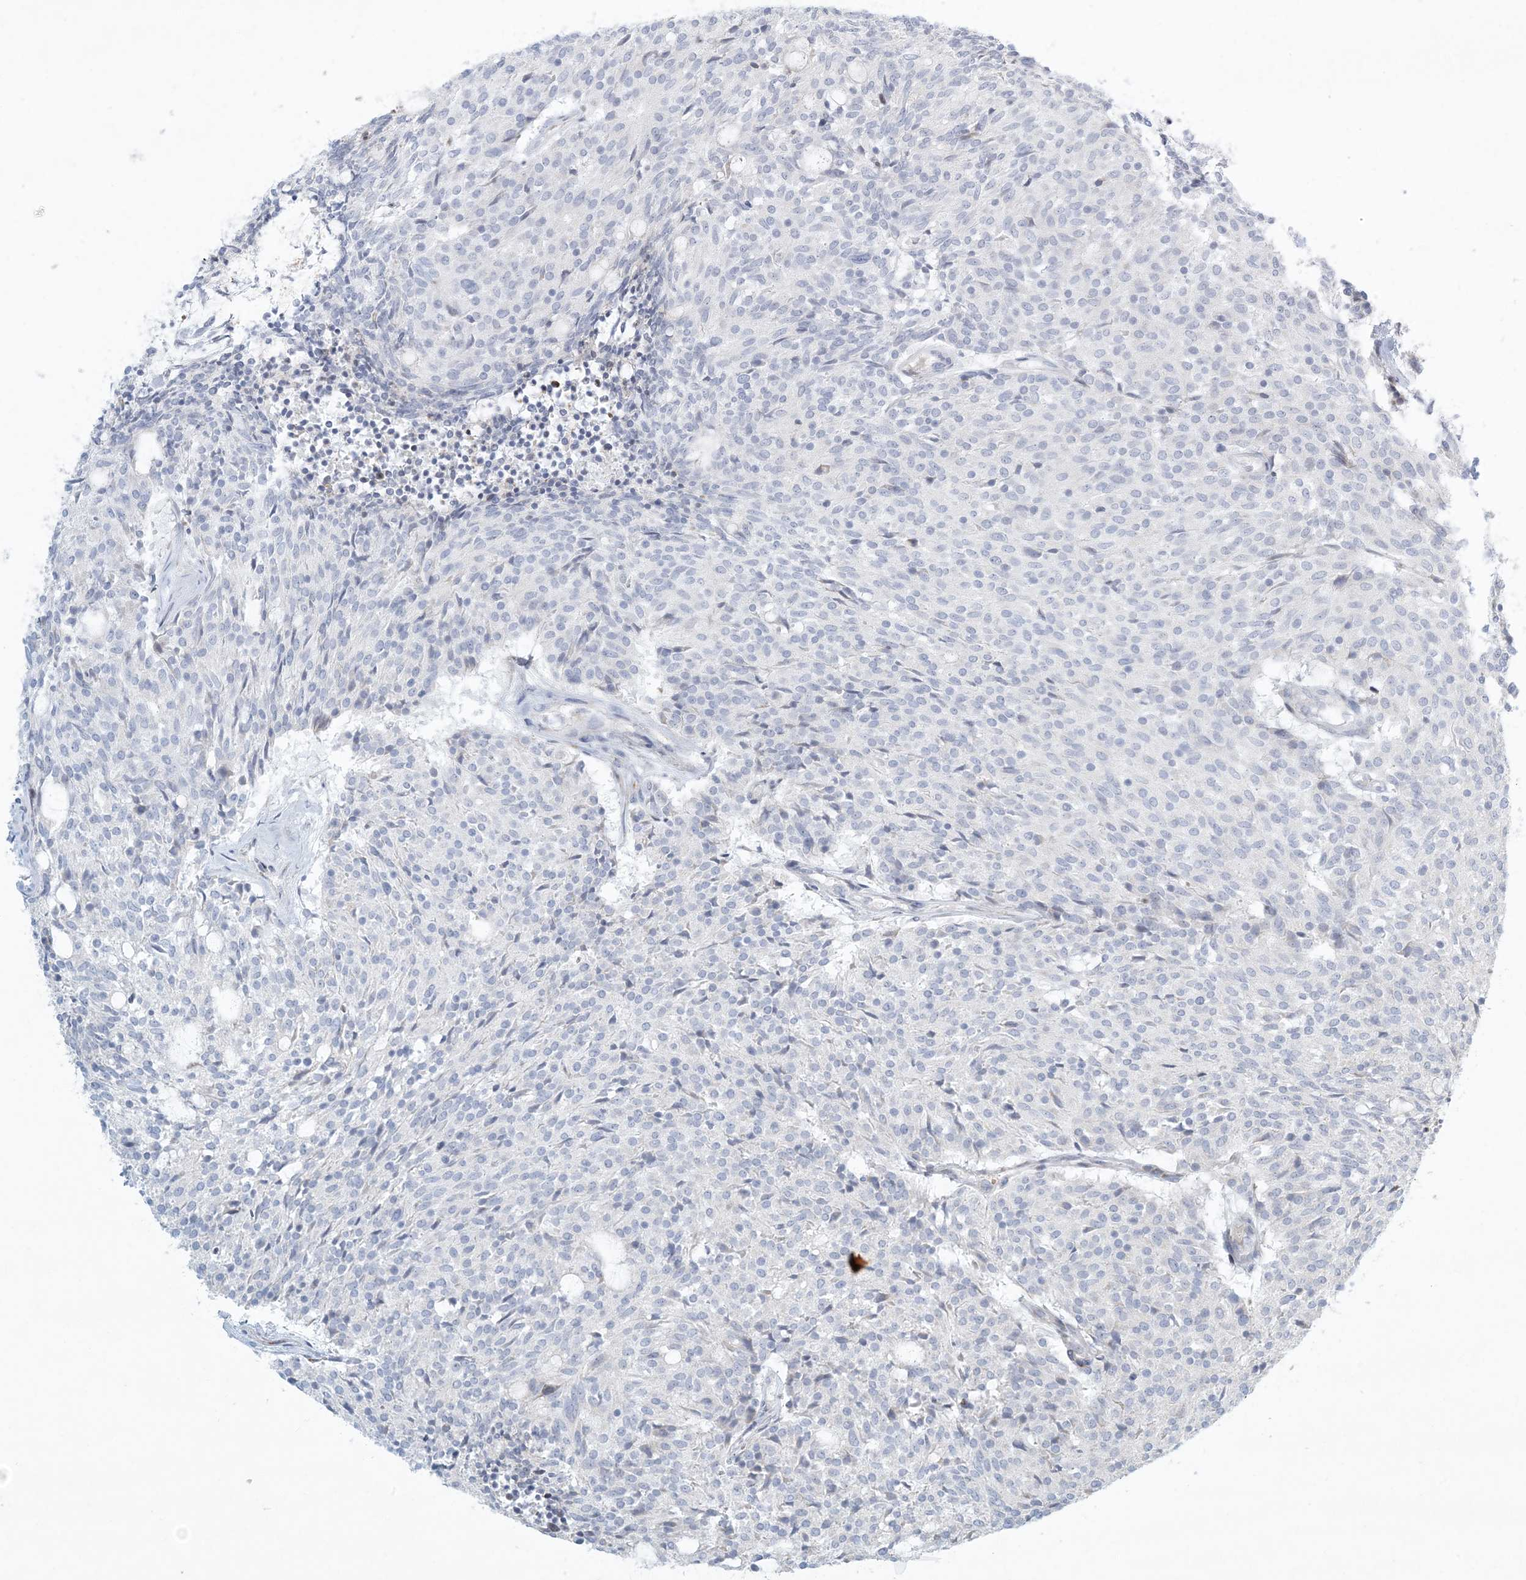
{"staining": {"intensity": "negative", "quantity": "none", "location": "none"}, "tissue": "carcinoid", "cell_type": "Tumor cells", "image_type": "cancer", "snomed": [{"axis": "morphology", "description": "Carcinoid, malignant, NOS"}, {"axis": "topography", "description": "Pancreas"}], "caption": "This is an IHC micrograph of human carcinoid. There is no staining in tumor cells.", "gene": "ZNF385D", "patient": {"sex": "female", "age": 54}}